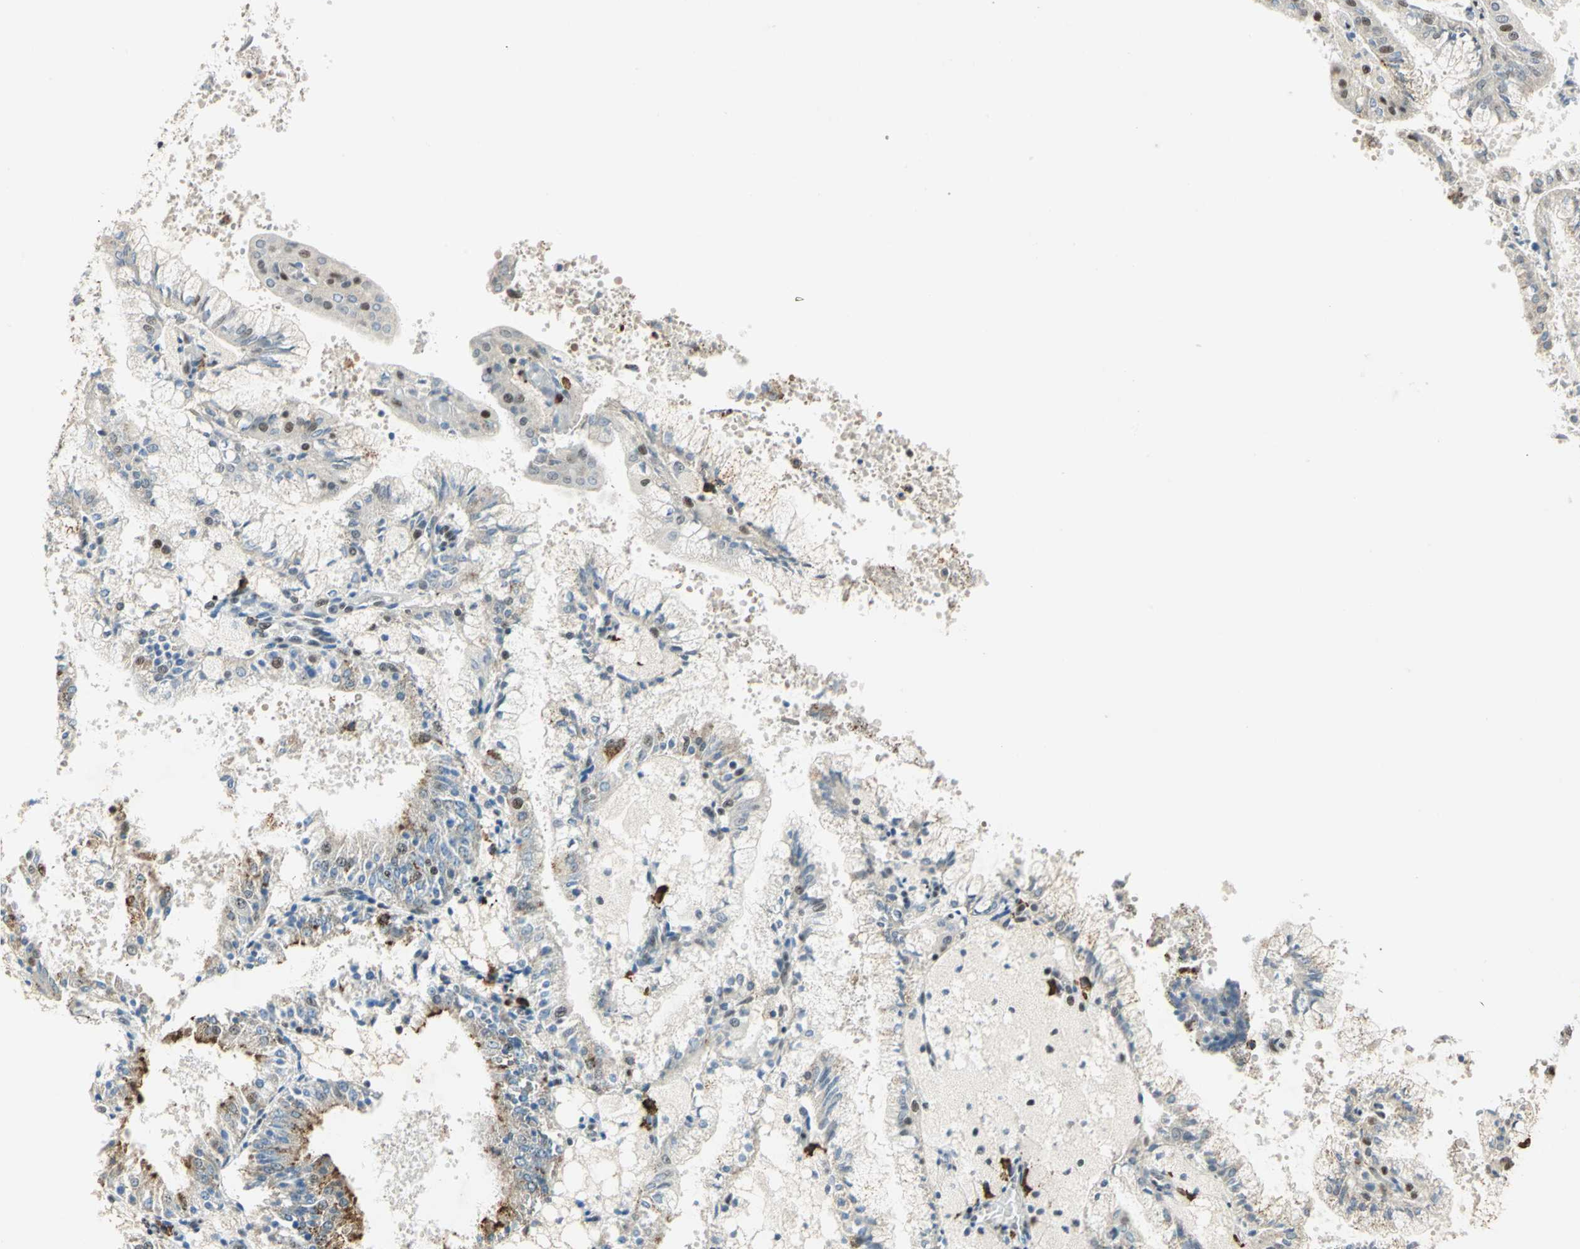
{"staining": {"intensity": "moderate", "quantity": "25%-75%", "location": "cytoplasmic/membranous,nuclear"}, "tissue": "endometrial cancer", "cell_type": "Tumor cells", "image_type": "cancer", "snomed": [{"axis": "morphology", "description": "Adenocarcinoma, NOS"}, {"axis": "topography", "description": "Endometrium"}], "caption": "Endometrial cancer (adenocarcinoma) stained for a protein shows moderate cytoplasmic/membranous and nuclear positivity in tumor cells. (Stains: DAB in brown, nuclei in blue, Microscopy: brightfield microscopy at high magnification).", "gene": "CCNT1", "patient": {"sex": "female", "age": 63}}